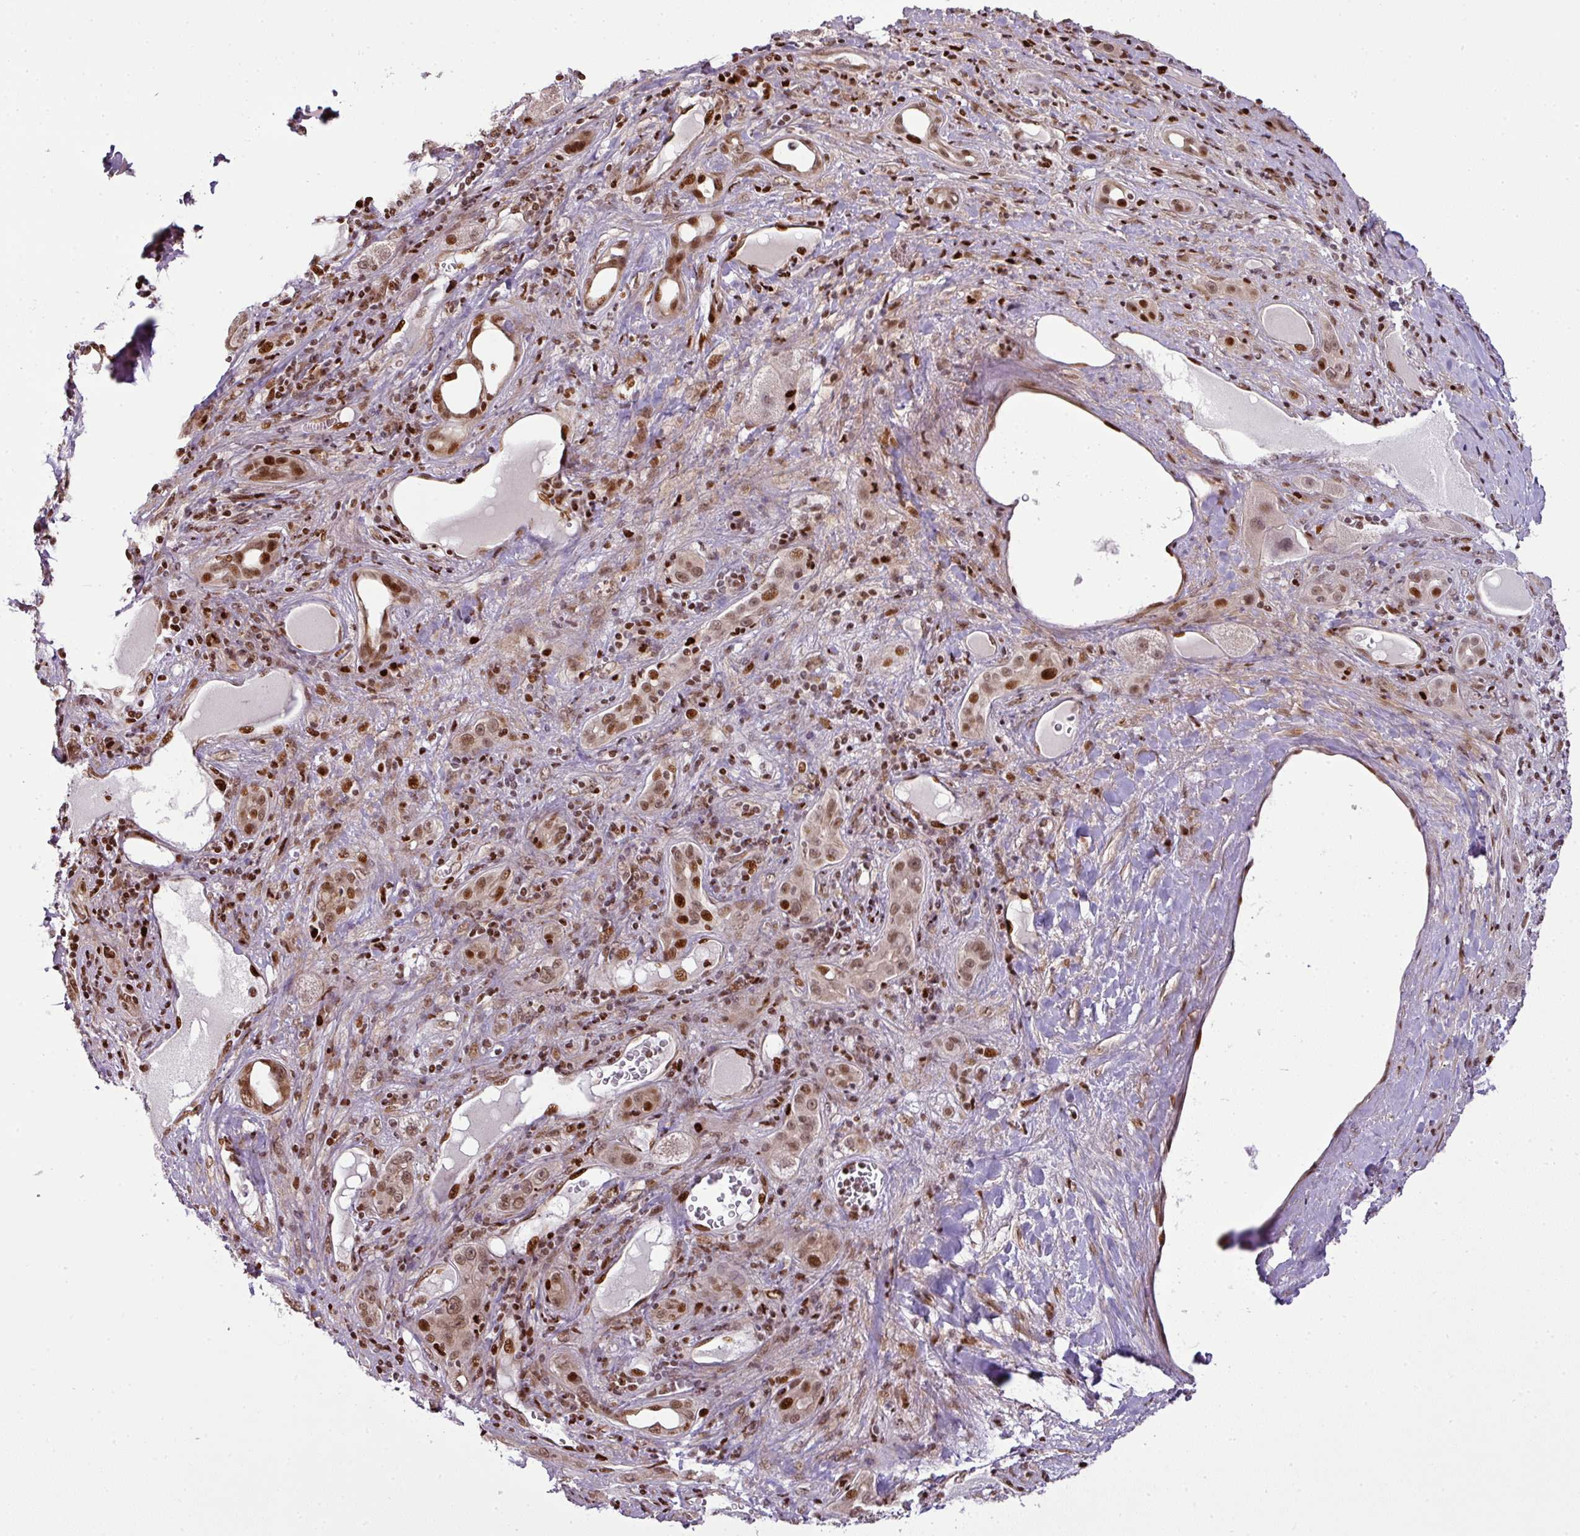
{"staining": {"intensity": "moderate", "quantity": ">75%", "location": "nuclear"}, "tissue": "liver cancer", "cell_type": "Tumor cells", "image_type": "cancer", "snomed": [{"axis": "morphology", "description": "Carcinoma, Hepatocellular, NOS"}, {"axis": "topography", "description": "Liver"}], "caption": "A brown stain highlights moderate nuclear positivity of a protein in liver cancer (hepatocellular carcinoma) tumor cells.", "gene": "MYSM1", "patient": {"sex": "female", "age": 73}}